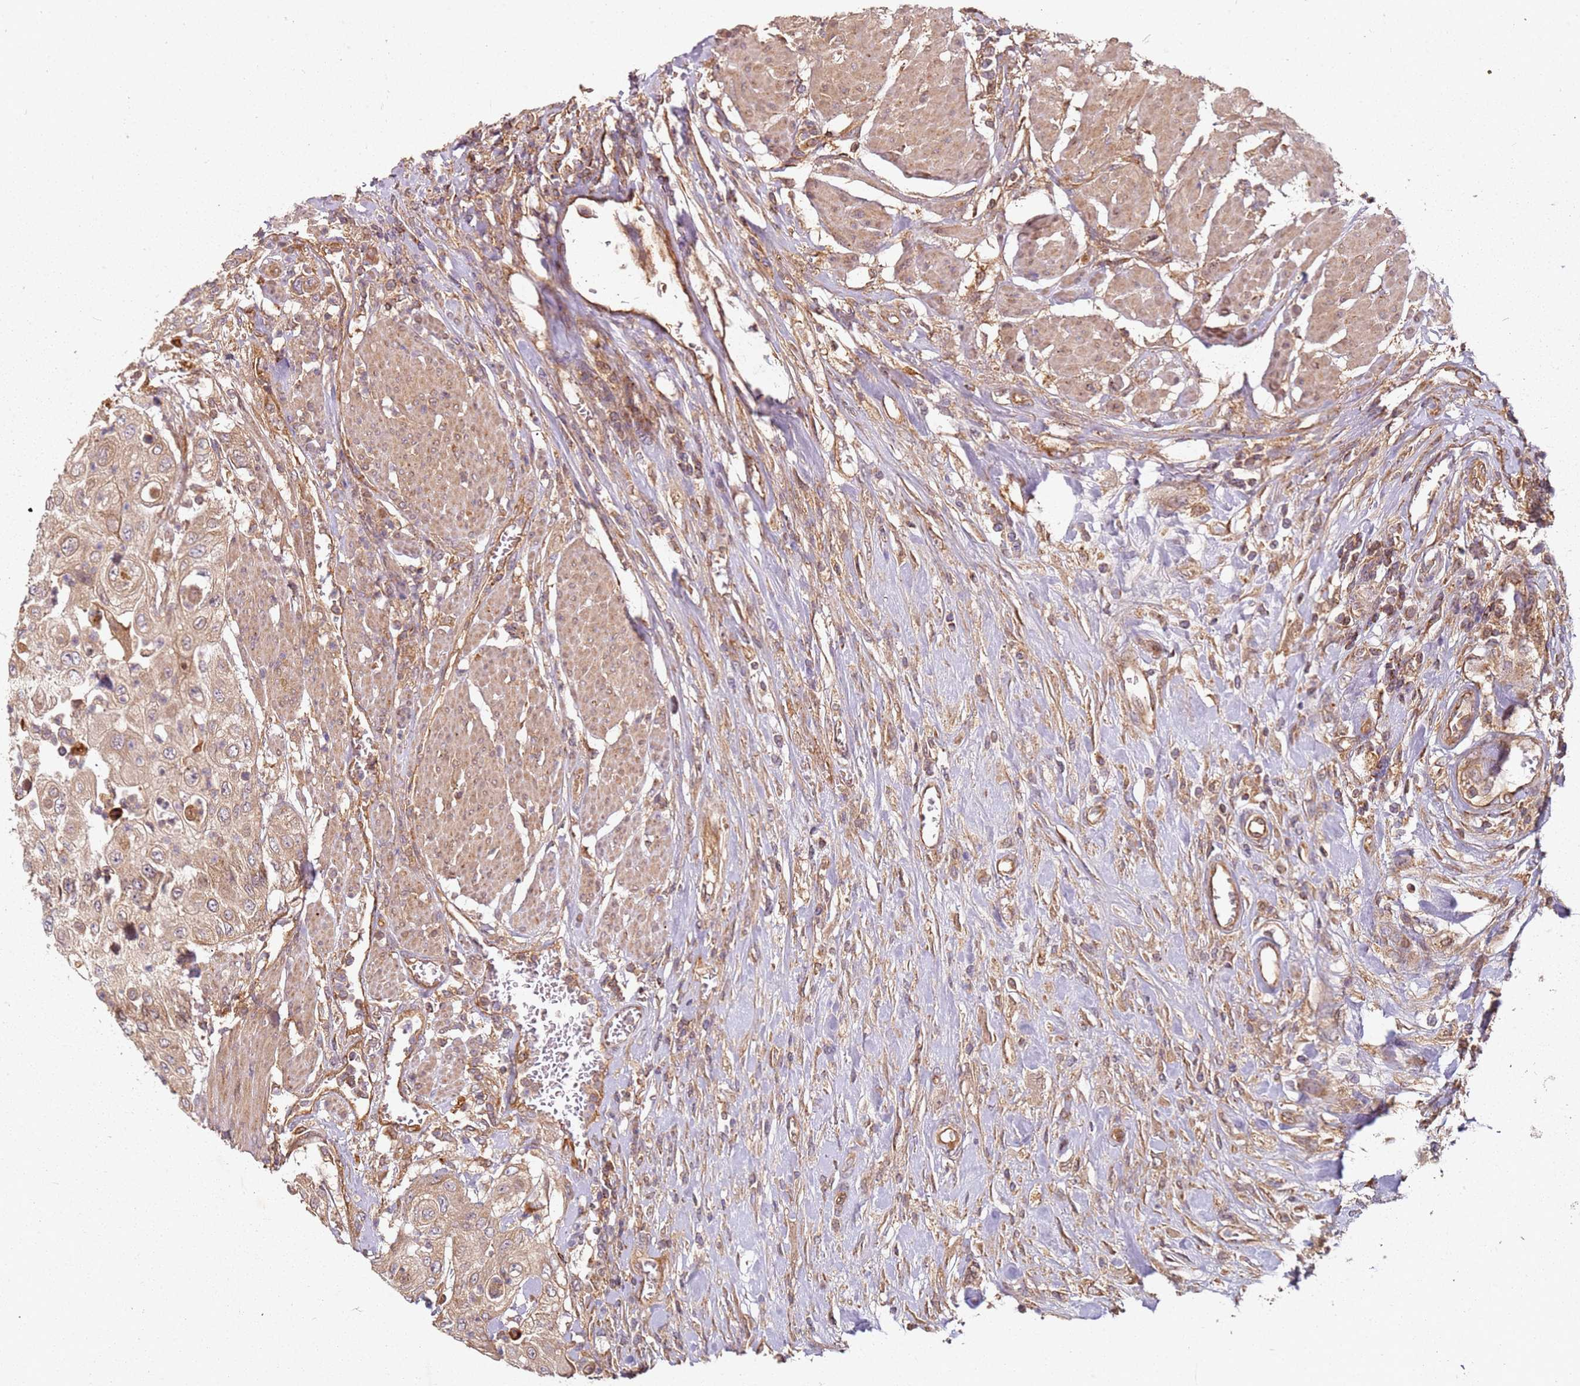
{"staining": {"intensity": "weak", "quantity": ">75%", "location": "cytoplasmic/membranous"}, "tissue": "urothelial cancer", "cell_type": "Tumor cells", "image_type": "cancer", "snomed": [{"axis": "morphology", "description": "Urothelial carcinoma, High grade"}, {"axis": "topography", "description": "Urinary bladder"}], "caption": "IHC histopathology image of urothelial cancer stained for a protein (brown), which demonstrates low levels of weak cytoplasmic/membranous positivity in about >75% of tumor cells.", "gene": "SCGB2B2", "patient": {"sex": "female", "age": 79}}